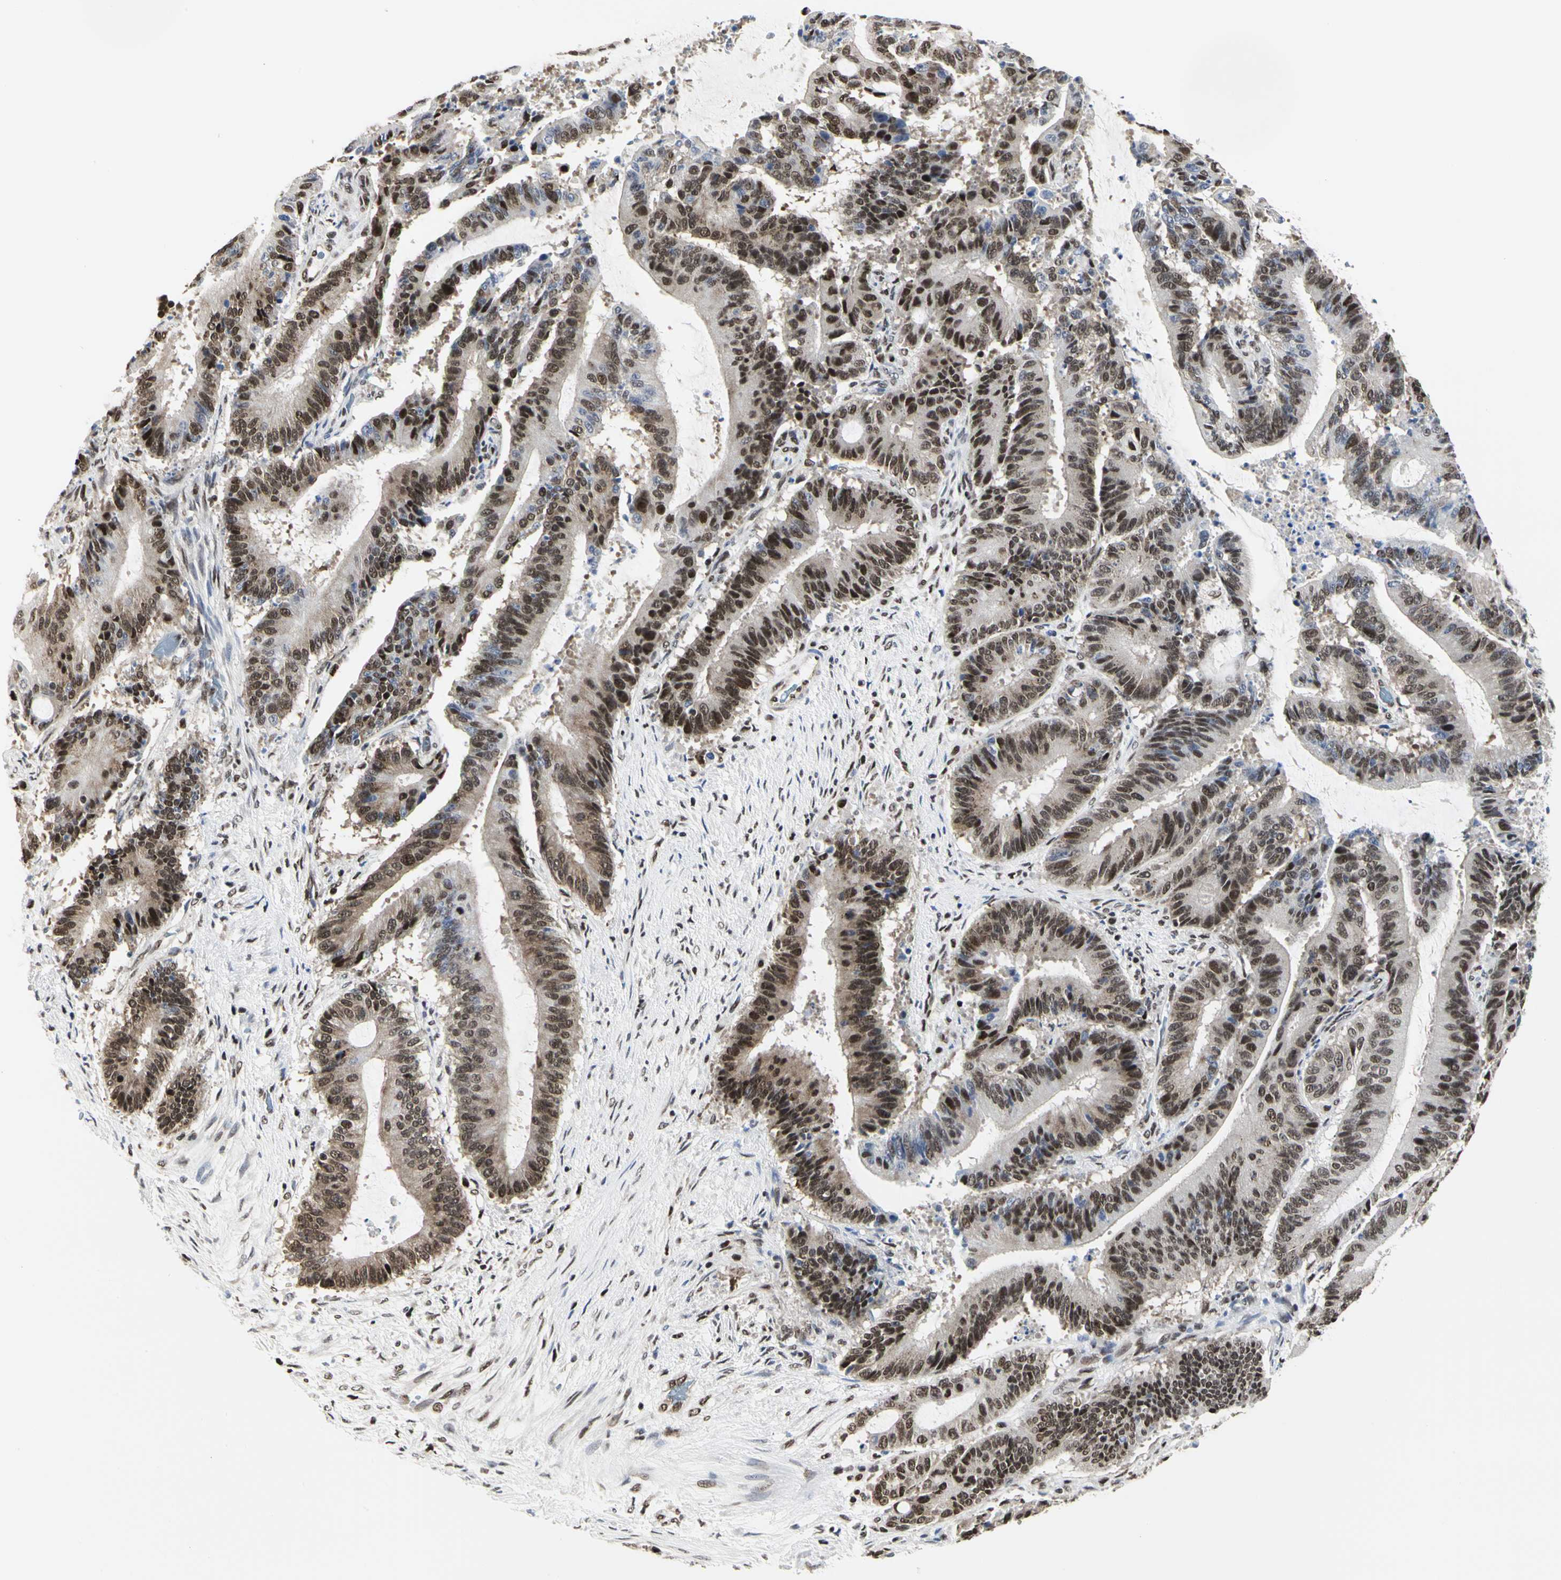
{"staining": {"intensity": "moderate", "quantity": ">75%", "location": "nuclear"}, "tissue": "liver cancer", "cell_type": "Tumor cells", "image_type": "cancer", "snomed": [{"axis": "morphology", "description": "Cholangiocarcinoma"}, {"axis": "topography", "description": "Liver"}], "caption": "Human liver cancer stained for a protein (brown) displays moderate nuclear positive positivity in about >75% of tumor cells.", "gene": "PRMT3", "patient": {"sex": "female", "age": 73}}